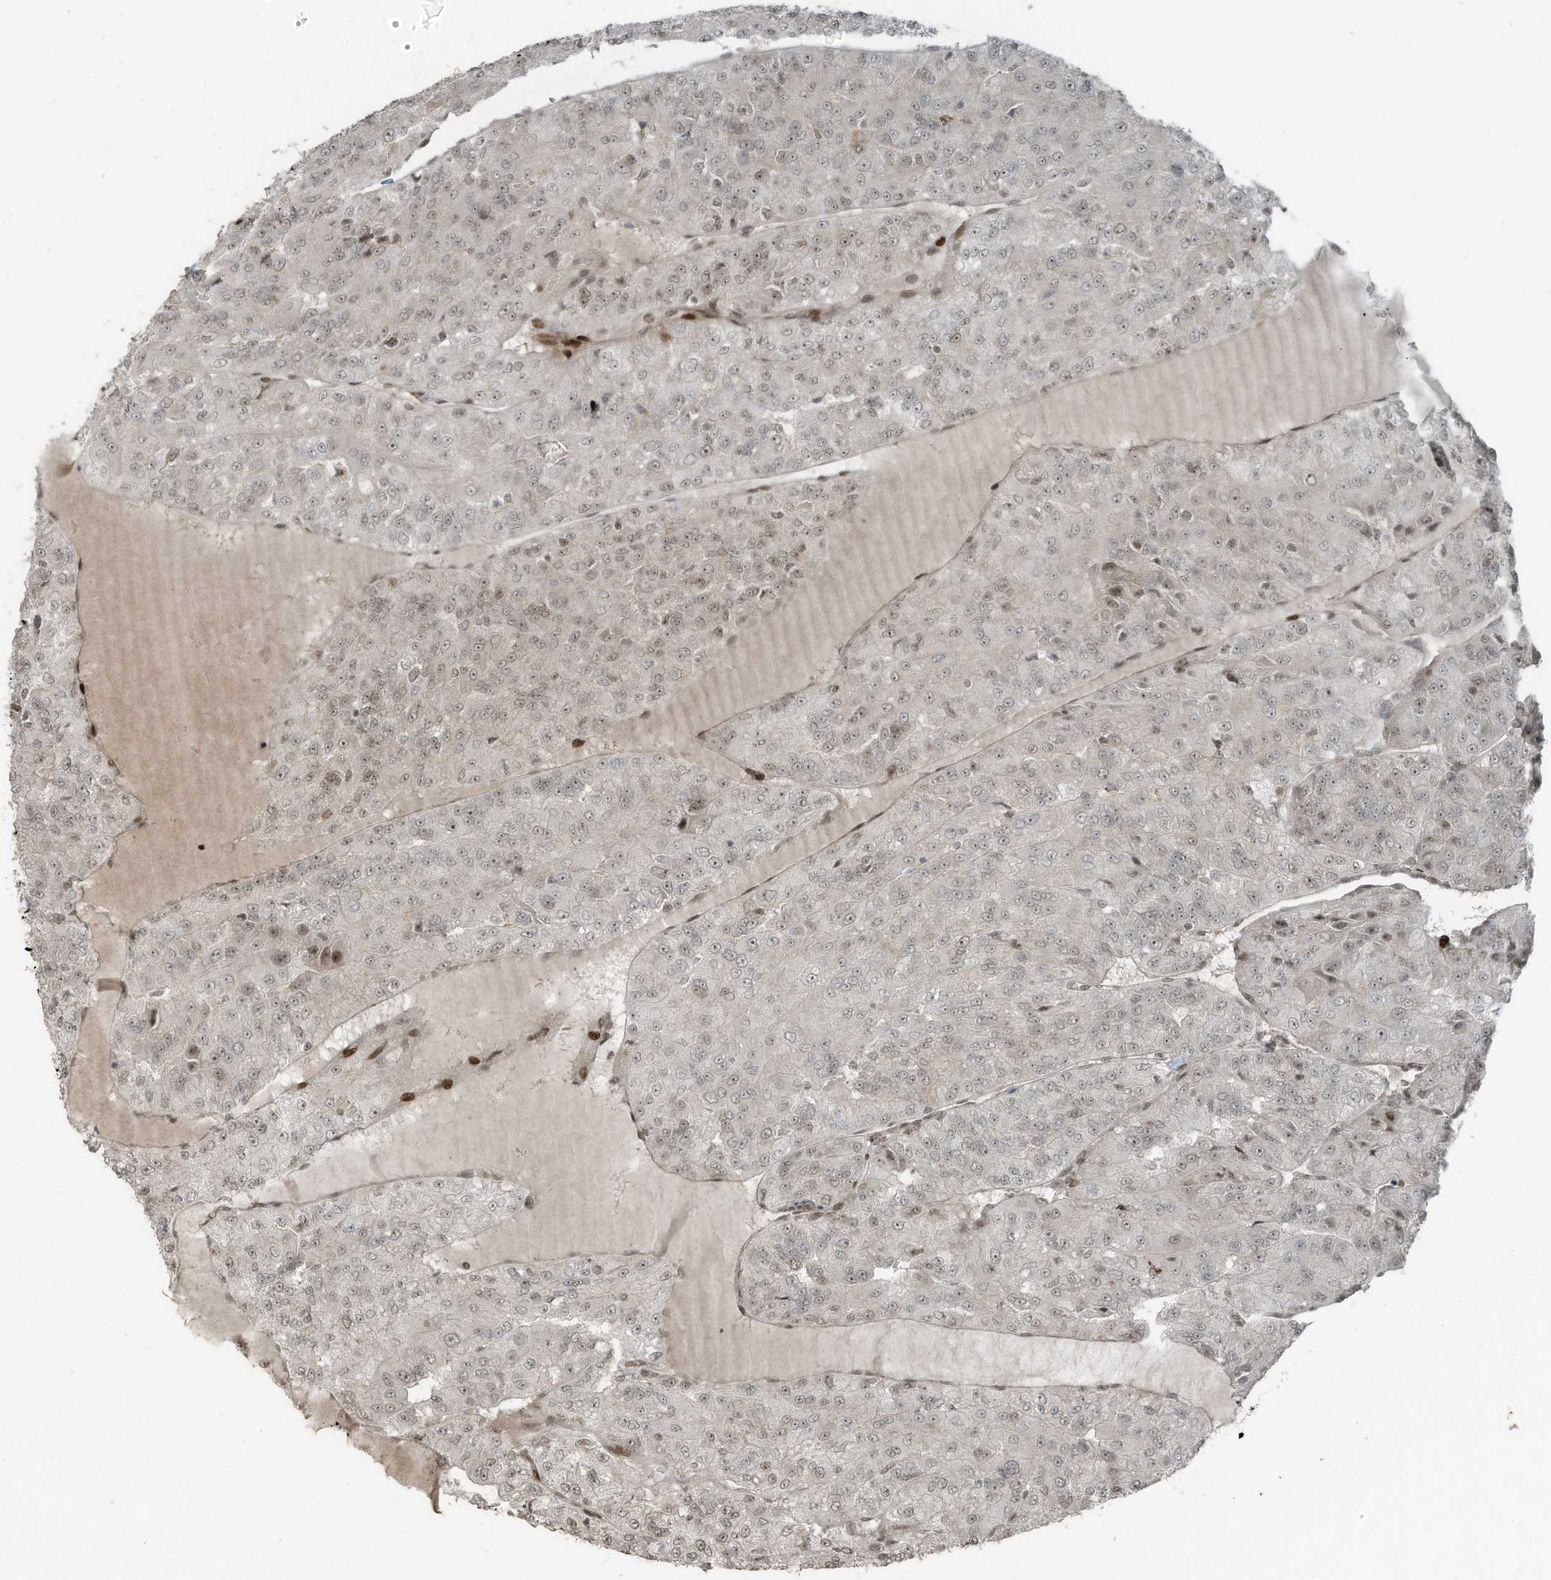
{"staining": {"intensity": "weak", "quantity": "25%-75%", "location": "nuclear"}, "tissue": "renal cancer", "cell_type": "Tumor cells", "image_type": "cancer", "snomed": [{"axis": "morphology", "description": "Adenocarcinoma, NOS"}, {"axis": "topography", "description": "Kidney"}], "caption": "An image of renal cancer (adenocarcinoma) stained for a protein exhibits weak nuclear brown staining in tumor cells. The staining is performed using DAB (3,3'-diaminobenzidine) brown chromogen to label protein expression. The nuclei are counter-stained blue using hematoxylin.", "gene": "PCNP", "patient": {"sex": "female", "age": 63}}